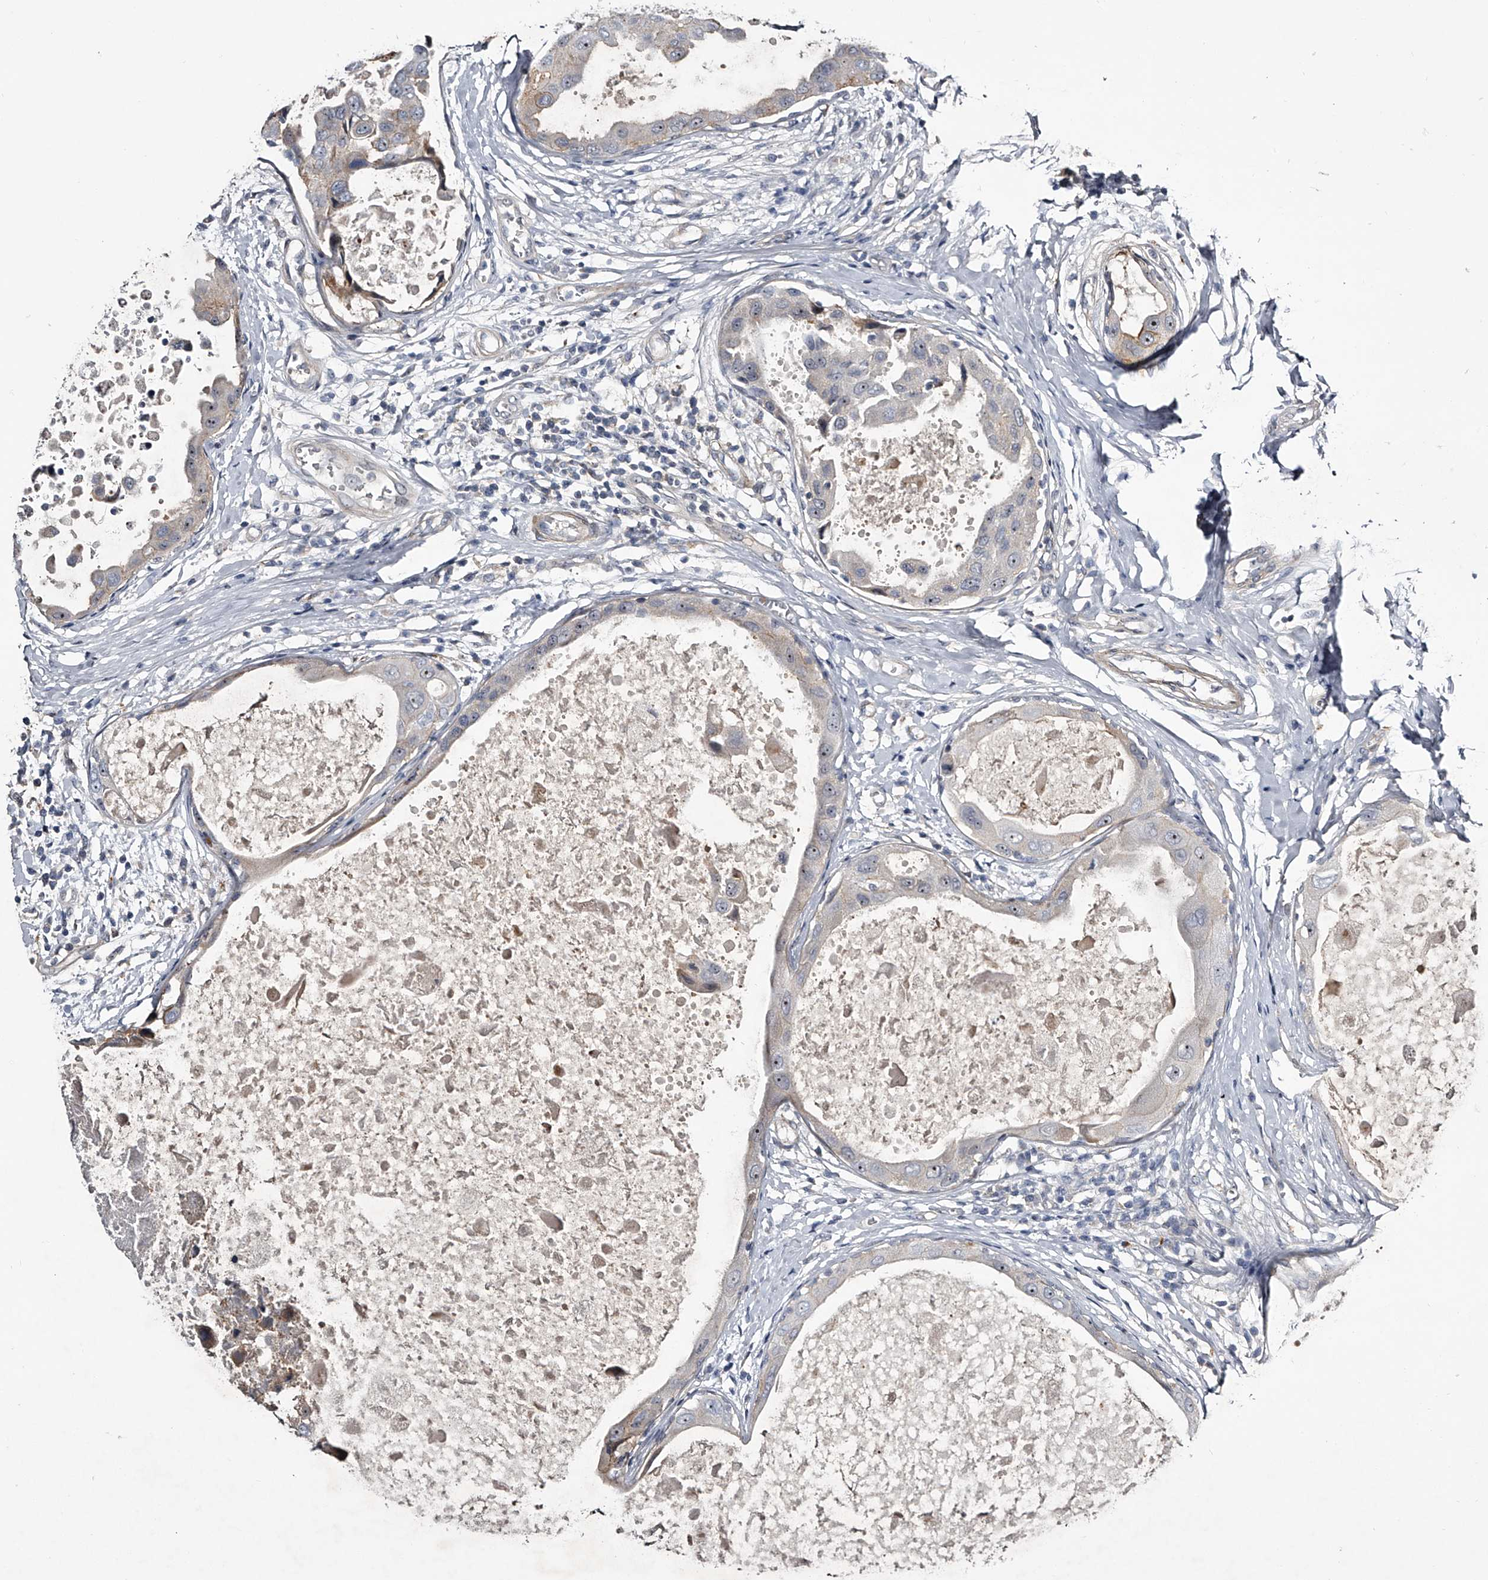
{"staining": {"intensity": "moderate", "quantity": "<25%", "location": "nuclear"}, "tissue": "breast cancer", "cell_type": "Tumor cells", "image_type": "cancer", "snomed": [{"axis": "morphology", "description": "Duct carcinoma"}, {"axis": "topography", "description": "Breast"}], "caption": "Moderate nuclear protein staining is present in approximately <25% of tumor cells in intraductal carcinoma (breast).", "gene": "MDN1", "patient": {"sex": "female", "age": 27}}